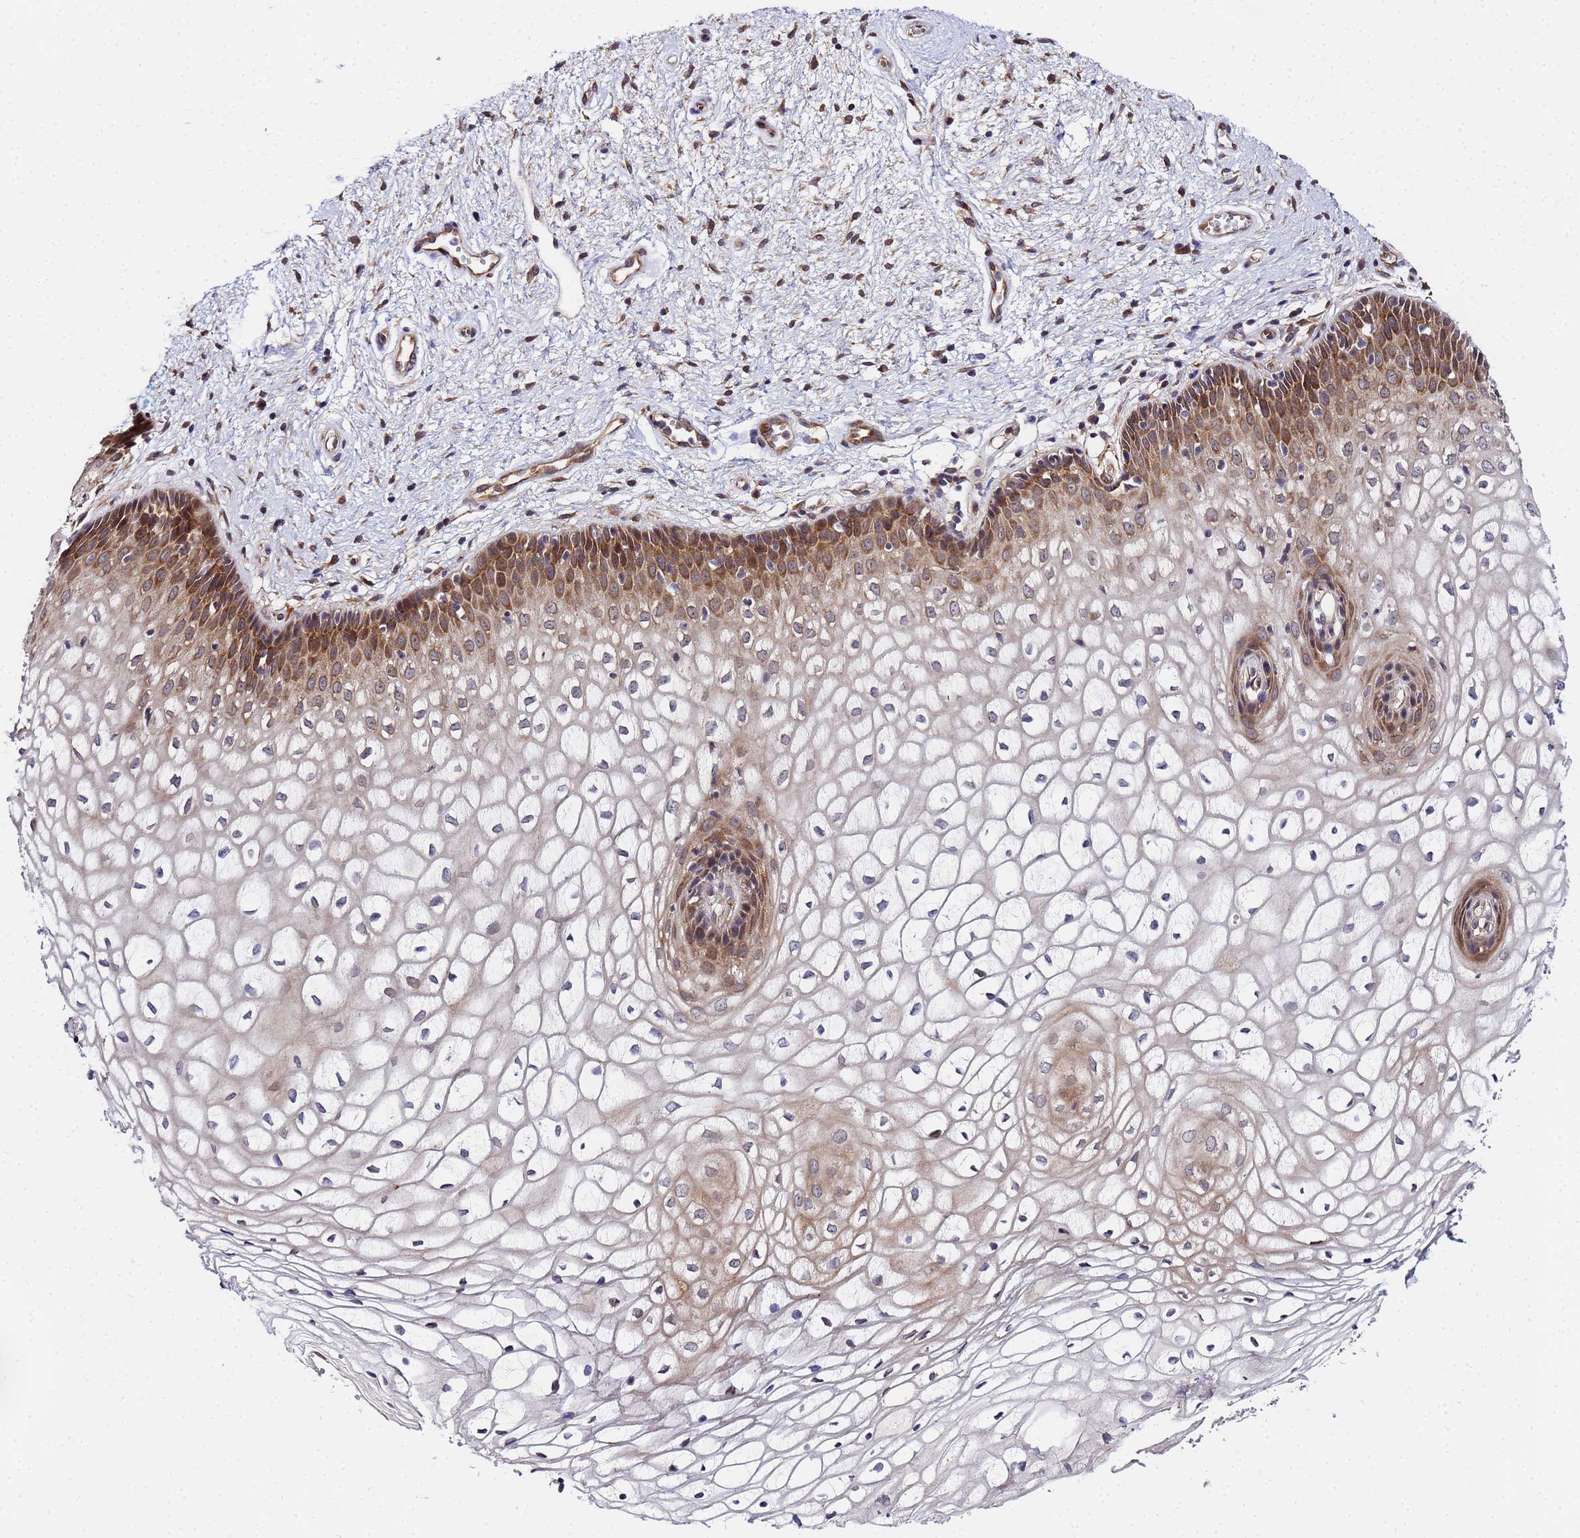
{"staining": {"intensity": "moderate", "quantity": ">75%", "location": "cytoplasmic/membranous"}, "tissue": "vagina", "cell_type": "Squamous epithelial cells", "image_type": "normal", "snomed": [{"axis": "morphology", "description": "Normal tissue, NOS"}, {"axis": "topography", "description": "Vagina"}], "caption": "A medium amount of moderate cytoplasmic/membranous expression is seen in approximately >75% of squamous epithelial cells in normal vagina.", "gene": "UNC93B1", "patient": {"sex": "female", "age": 34}}